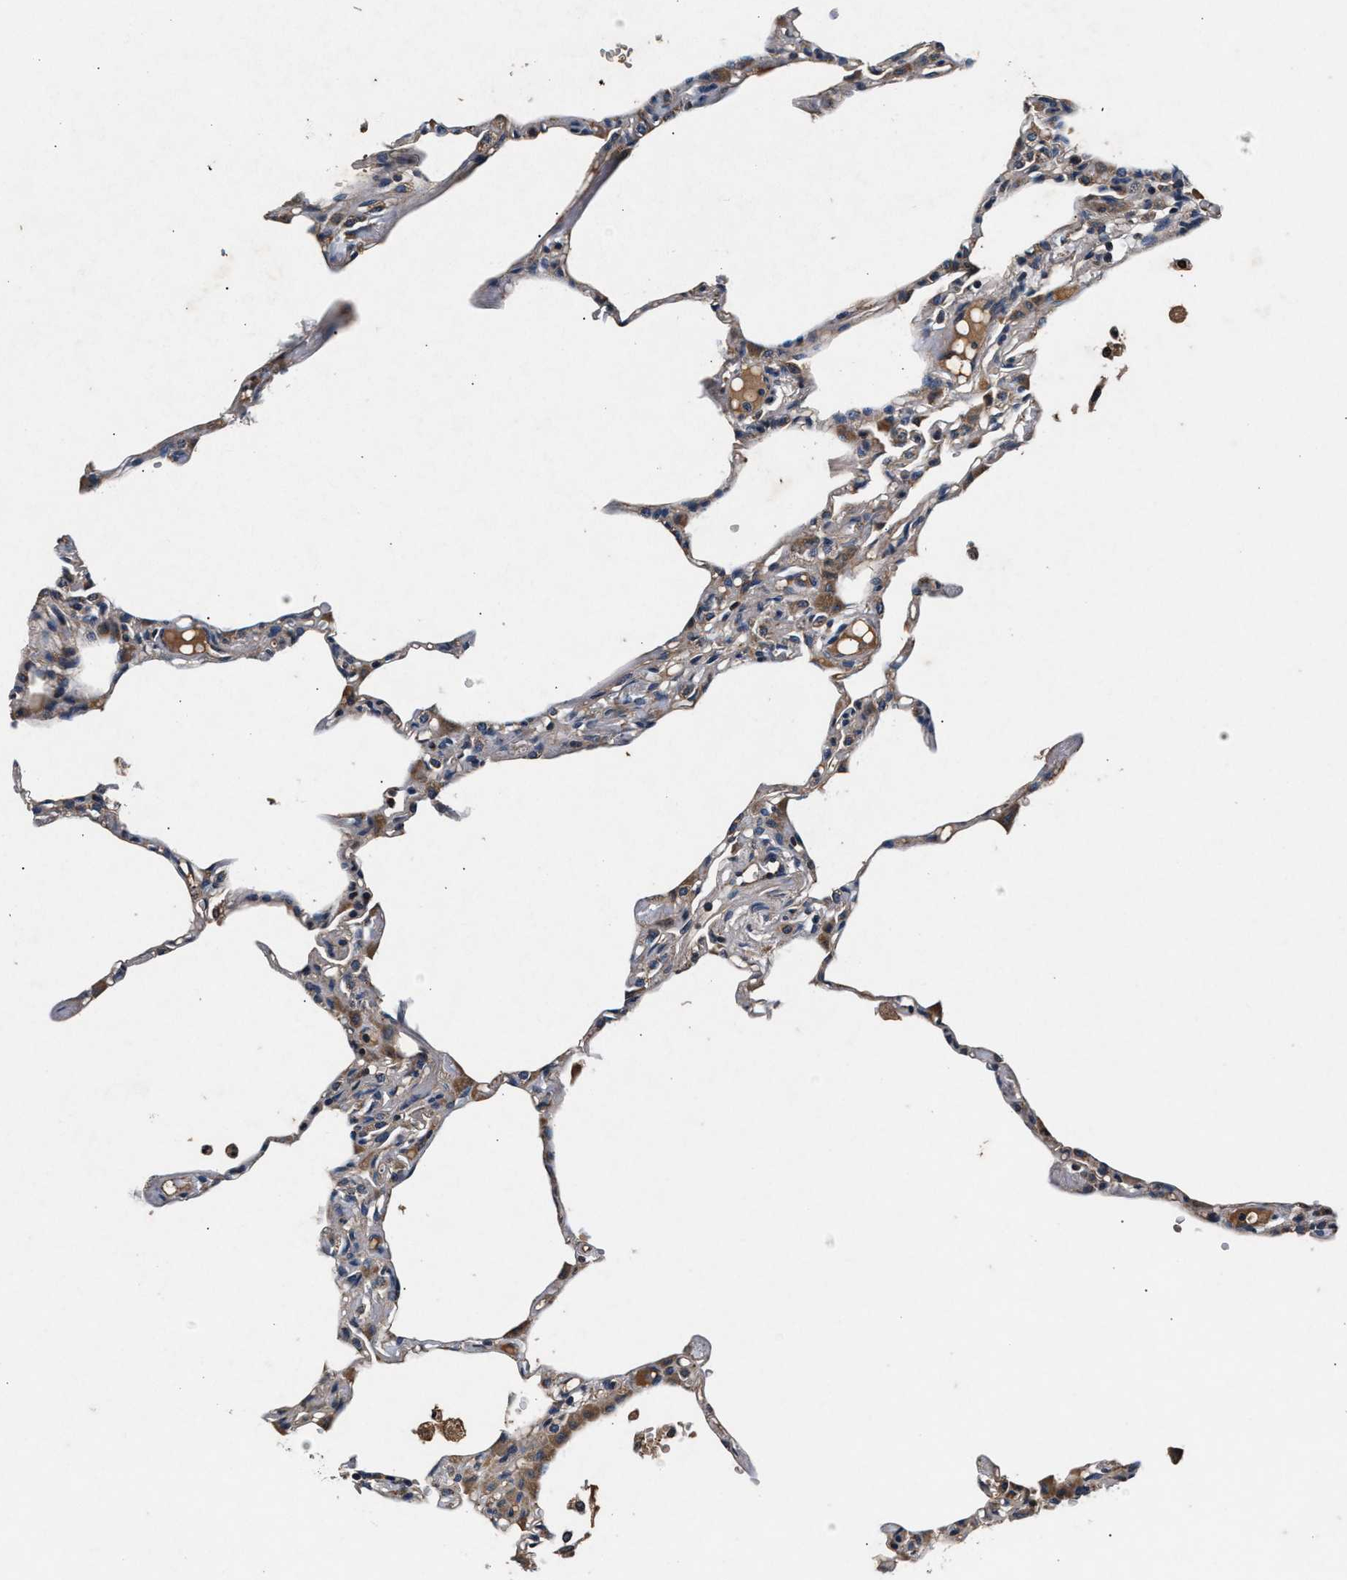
{"staining": {"intensity": "weak", "quantity": "25%-75%", "location": "cytoplasmic/membranous"}, "tissue": "lung", "cell_type": "Alveolar cells", "image_type": "normal", "snomed": [{"axis": "morphology", "description": "Normal tissue, NOS"}, {"axis": "topography", "description": "Lung"}], "caption": "Immunohistochemistry (IHC) photomicrograph of unremarkable human lung stained for a protein (brown), which demonstrates low levels of weak cytoplasmic/membranous expression in approximately 25%-75% of alveolar cells.", "gene": "IMMT", "patient": {"sex": "female", "age": 49}}